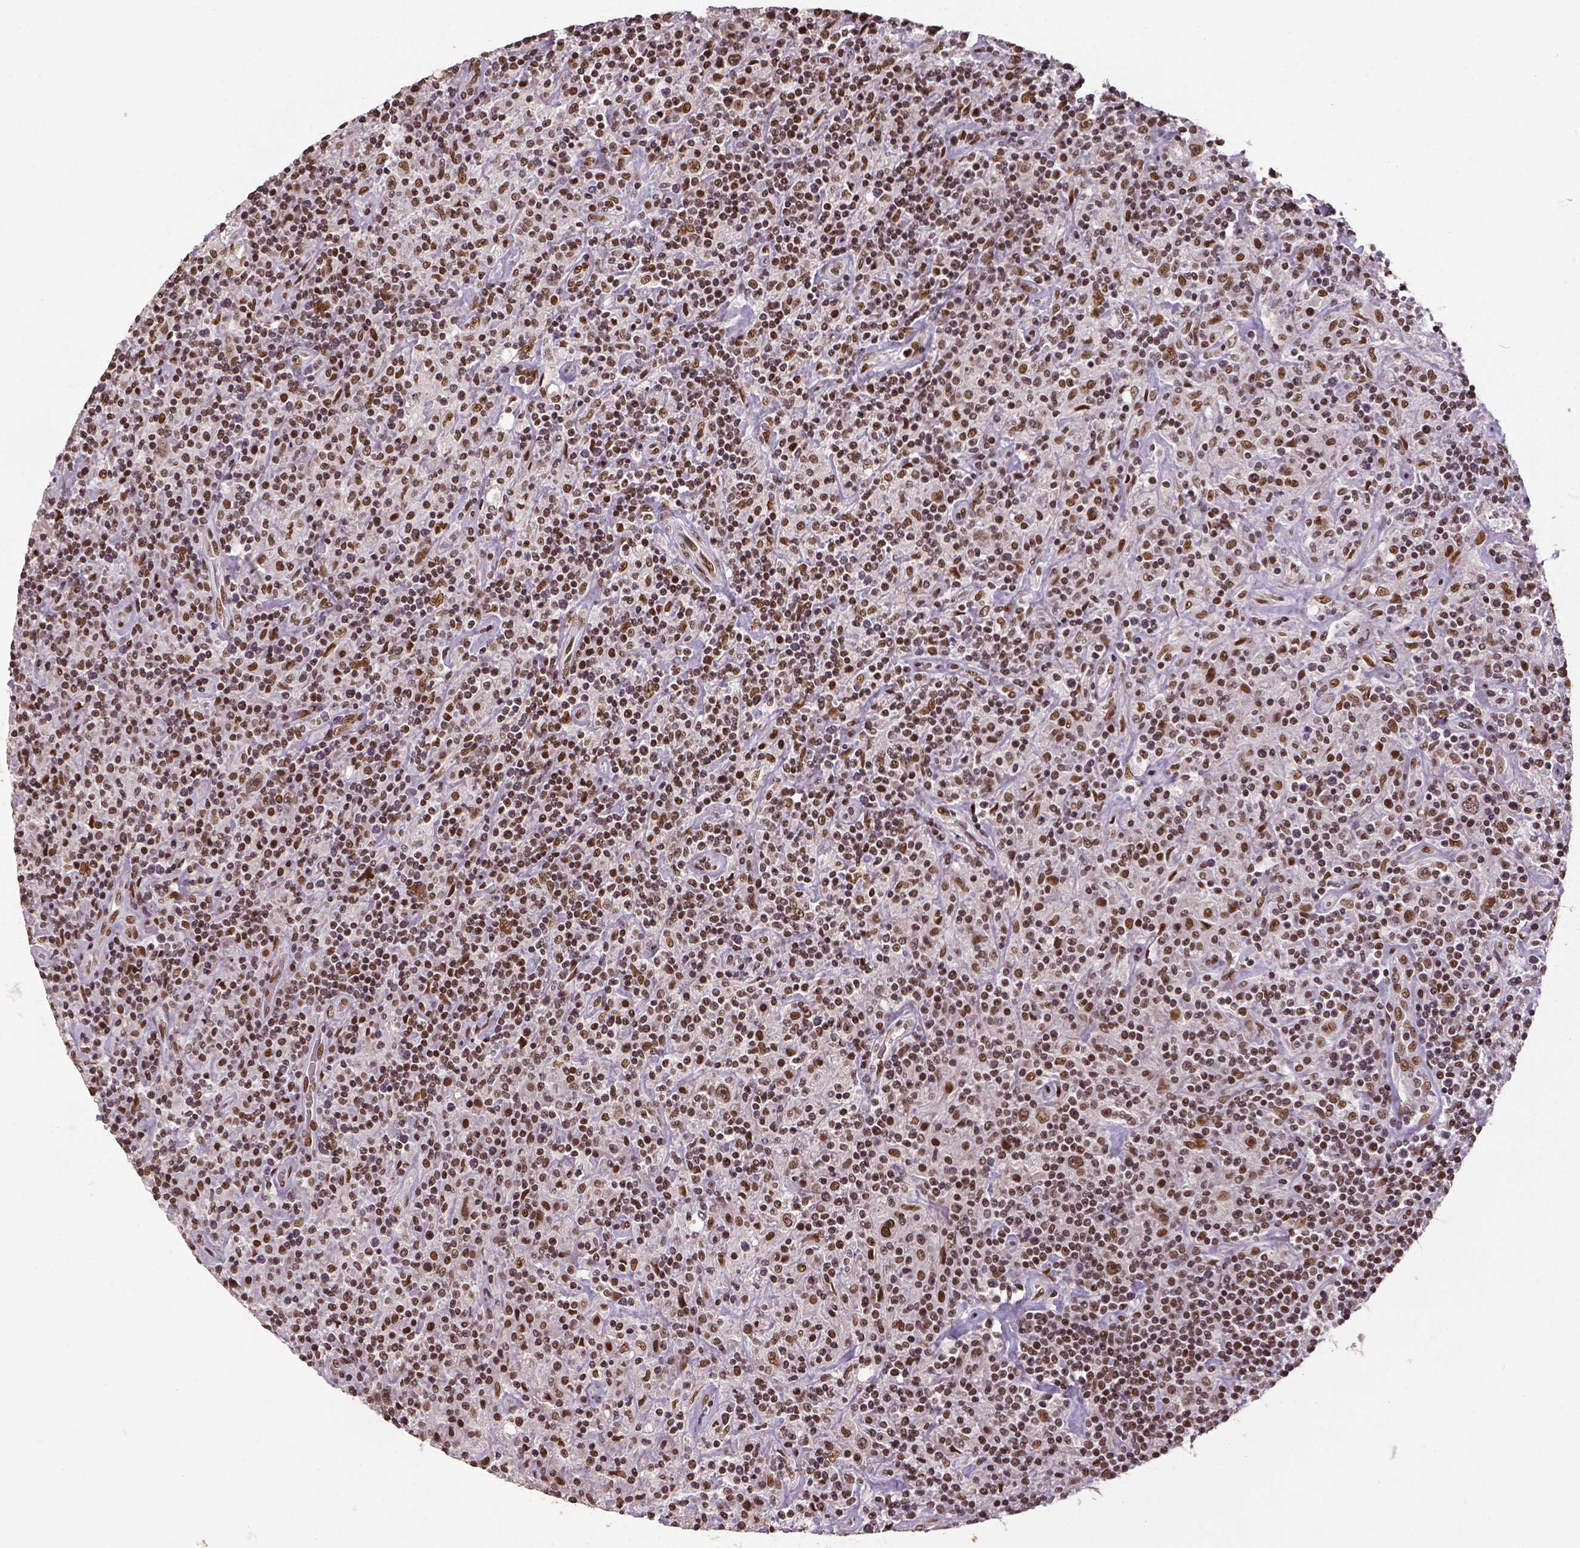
{"staining": {"intensity": "moderate", "quantity": ">75%", "location": "nuclear"}, "tissue": "lymphoma", "cell_type": "Tumor cells", "image_type": "cancer", "snomed": [{"axis": "morphology", "description": "Hodgkin's disease, NOS"}, {"axis": "topography", "description": "Lymph node"}], "caption": "Protein expression analysis of Hodgkin's disease exhibits moderate nuclear expression in about >75% of tumor cells. The staining was performed using DAB (3,3'-diaminobenzidine), with brown indicating positive protein expression. Nuclei are stained blue with hematoxylin.", "gene": "ATRX", "patient": {"sex": "male", "age": 70}}